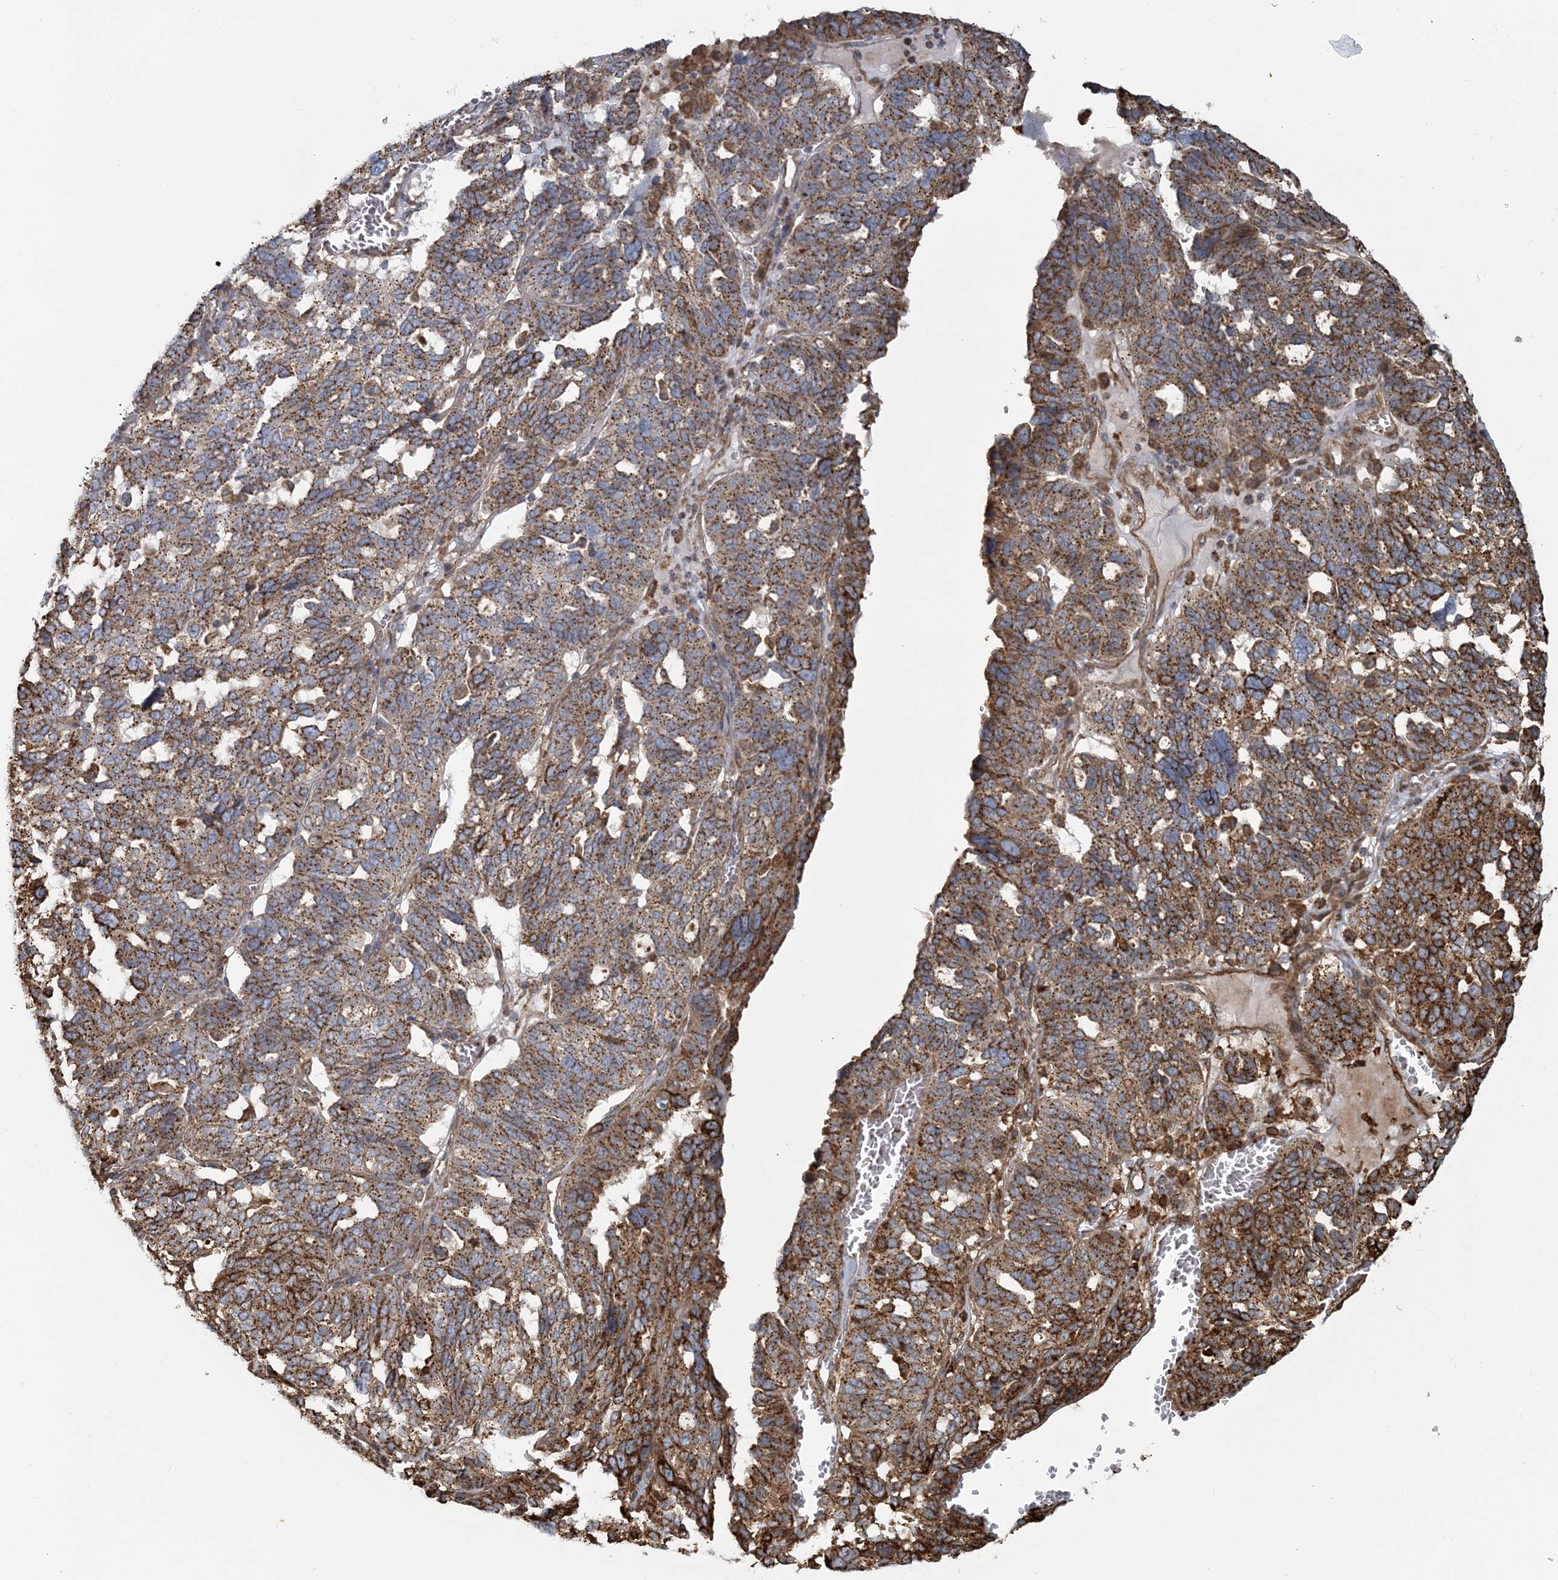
{"staining": {"intensity": "moderate", "quantity": ">75%", "location": "cytoplasmic/membranous"}, "tissue": "ovarian cancer", "cell_type": "Tumor cells", "image_type": "cancer", "snomed": [{"axis": "morphology", "description": "Cystadenocarcinoma, serous, NOS"}, {"axis": "topography", "description": "Ovary"}], "caption": "A brown stain highlights moderate cytoplasmic/membranous staining of a protein in human ovarian serous cystadenocarcinoma tumor cells.", "gene": "TRAF3IP2", "patient": {"sex": "female", "age": 59}}